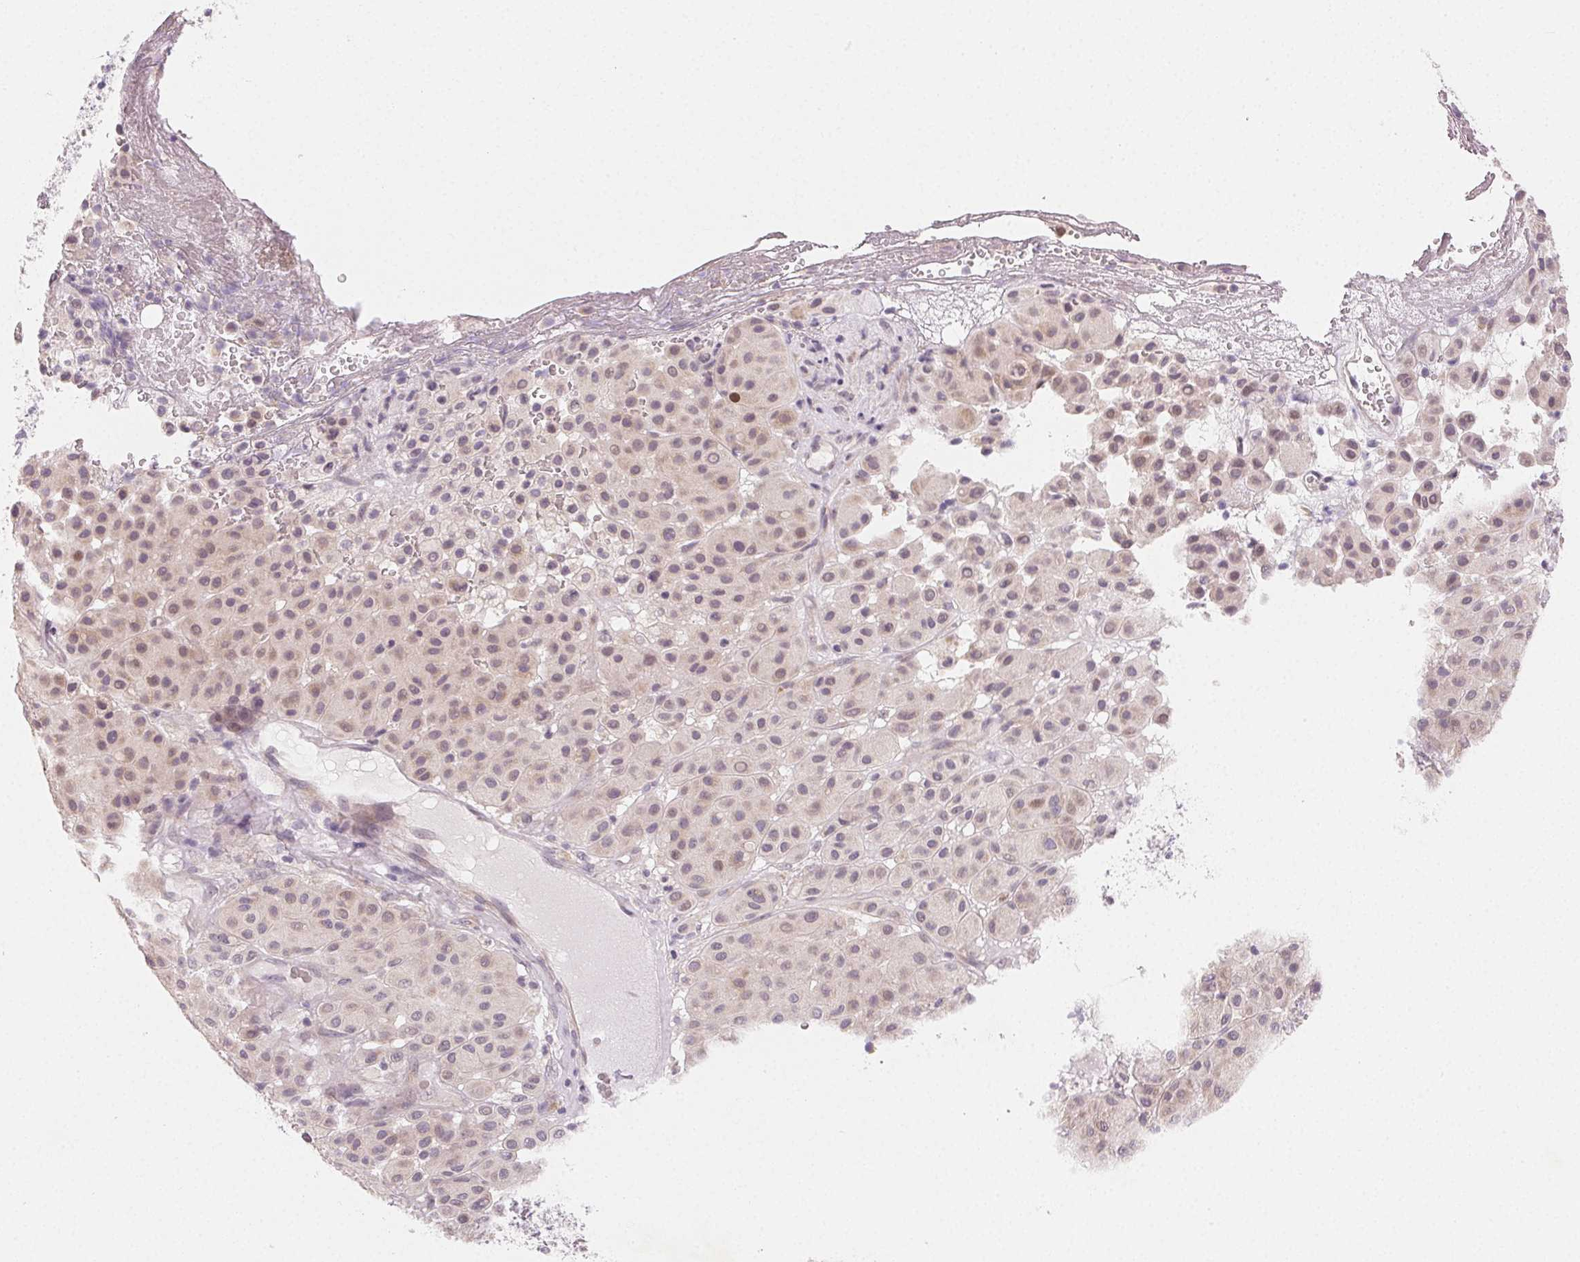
{"staining": {"intensity": "weak", "quantity": "25%-75%", "location": "cytoplasmic/membranous,nuclear"}, "tissue": "melanoma", "cell_type": "Tumor cells", "image_type": "cancer", "snomed": [{"axis": "morphology", "description": "Malignant melanoma, Metastatic site"}, {"axis": "topography", "description": "Smooth muscle"}], "caption": "An immunohistochemistry photomicrograph of neoplastic tissue is shown. Protein staining in brown highlights weak cytoplasmic/membranous and nuclear positivity in melanoma within tumor cells. Using DAB (3,3'-diaminobenzidine) (brown) and hematoxylin (blue) stains, captured at high magnification using brightfield microscopy.", "gene": "MYBL1", "patient": {"sex": "male", "age": 41}}